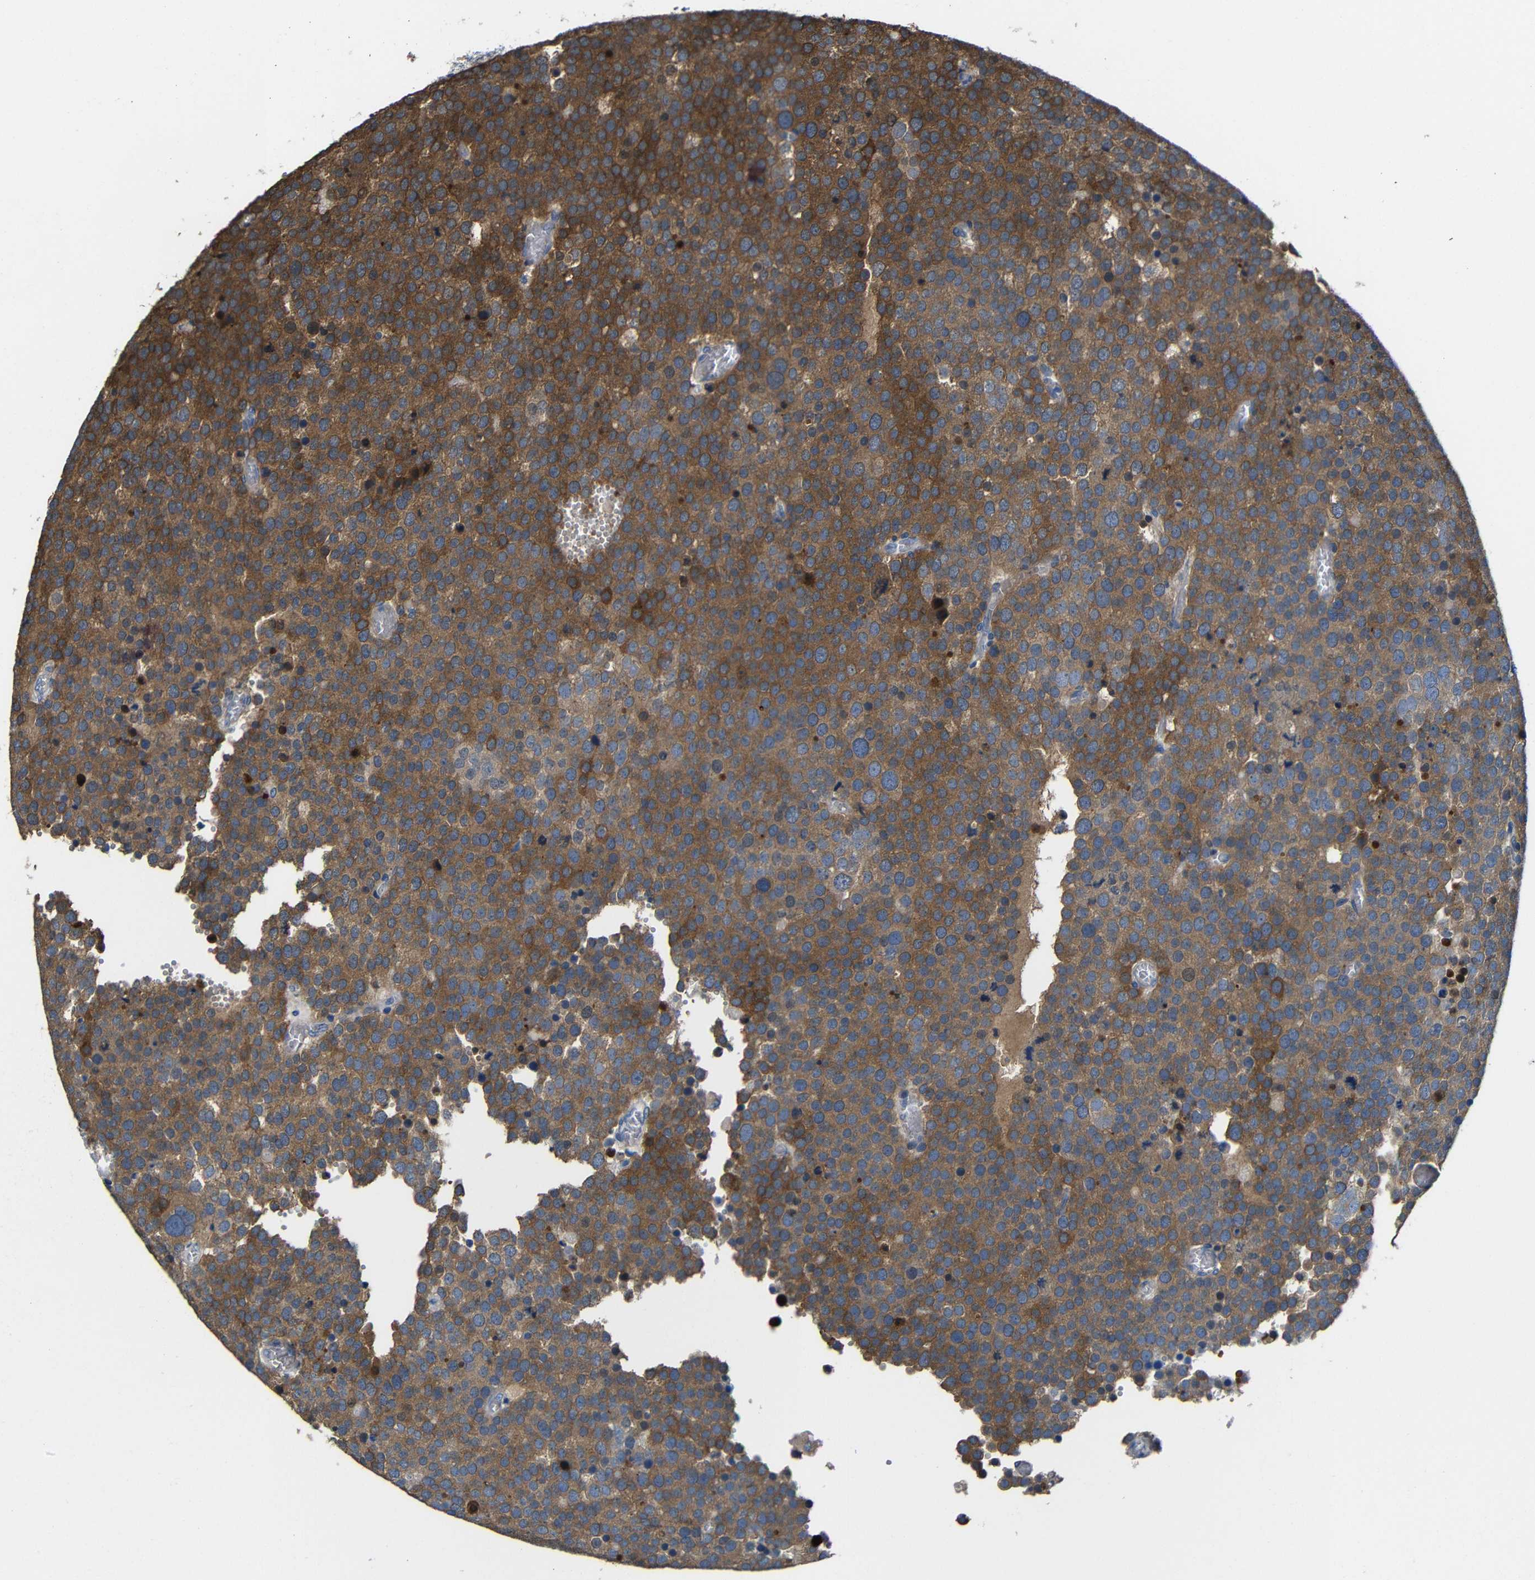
{"staining": {"intensity": "moderate", "quantity": ">75%", "location": "cytoplasmic/membranous"}, "tissue": "testis cancer", "cell_type": "Tumor cells", "image_type": "cancer", "snomed": [{"axis": "morphology", "description": "Normal tissue, NOS"}, {"axis": "morphology", "description": "Seminoma, NOS"}, {"axis": "topography", "description": "Testis"}], "caption": "DAB (3,3'-diaminobenzidine) immunohistochemical staining of testis cancer (seminoma) reveals moderate cytoplasmic/membranous protein staining in approximately >75% of tumor cells.", "gene": "GDI1", "patient": {"sex": "male", "age": 71}}